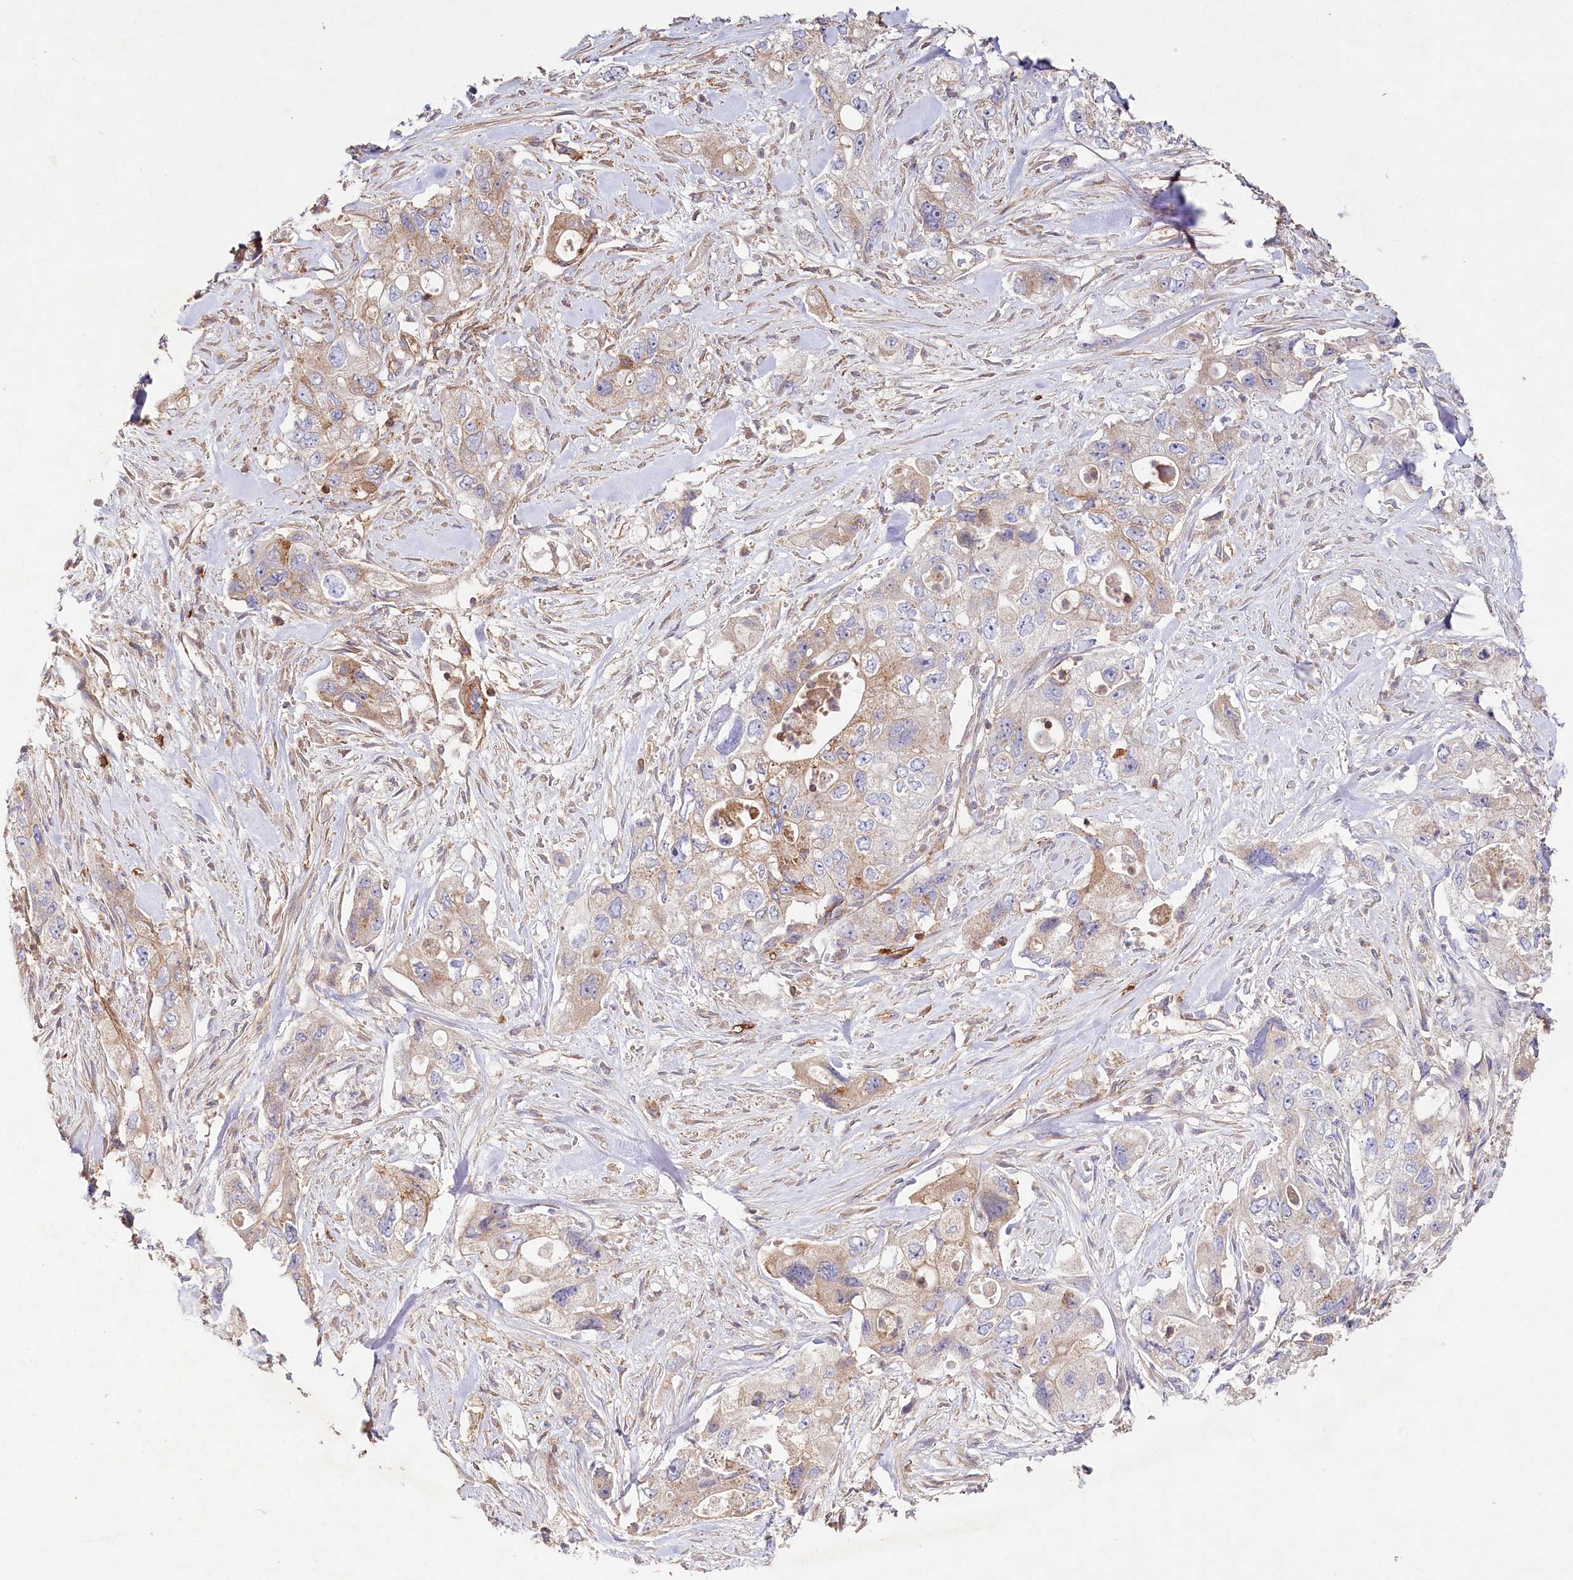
{"staining": {"intensity": "moderate", "quantity": "25%-75%", "location": "cytoplasmic/membranous"}, "tissue": "pancreatic cancer", "cell_type": "Tumor cells", "image_type": "cancer", "snomed": [{"axis": "morphology", "description": "Adenocarcinoma, NOS"}, {"axis": "topography", "description": "Pancreas"}], "caption": "Protein expression by immunohistochemistry (IHC) exhibits moderate cytoplasmic/membranous positivity in approximately 25%-75% of tumor cells in pancreatic cancer.", "gene": "RBP5", "patient": {"sex": "female", "age": 73}}